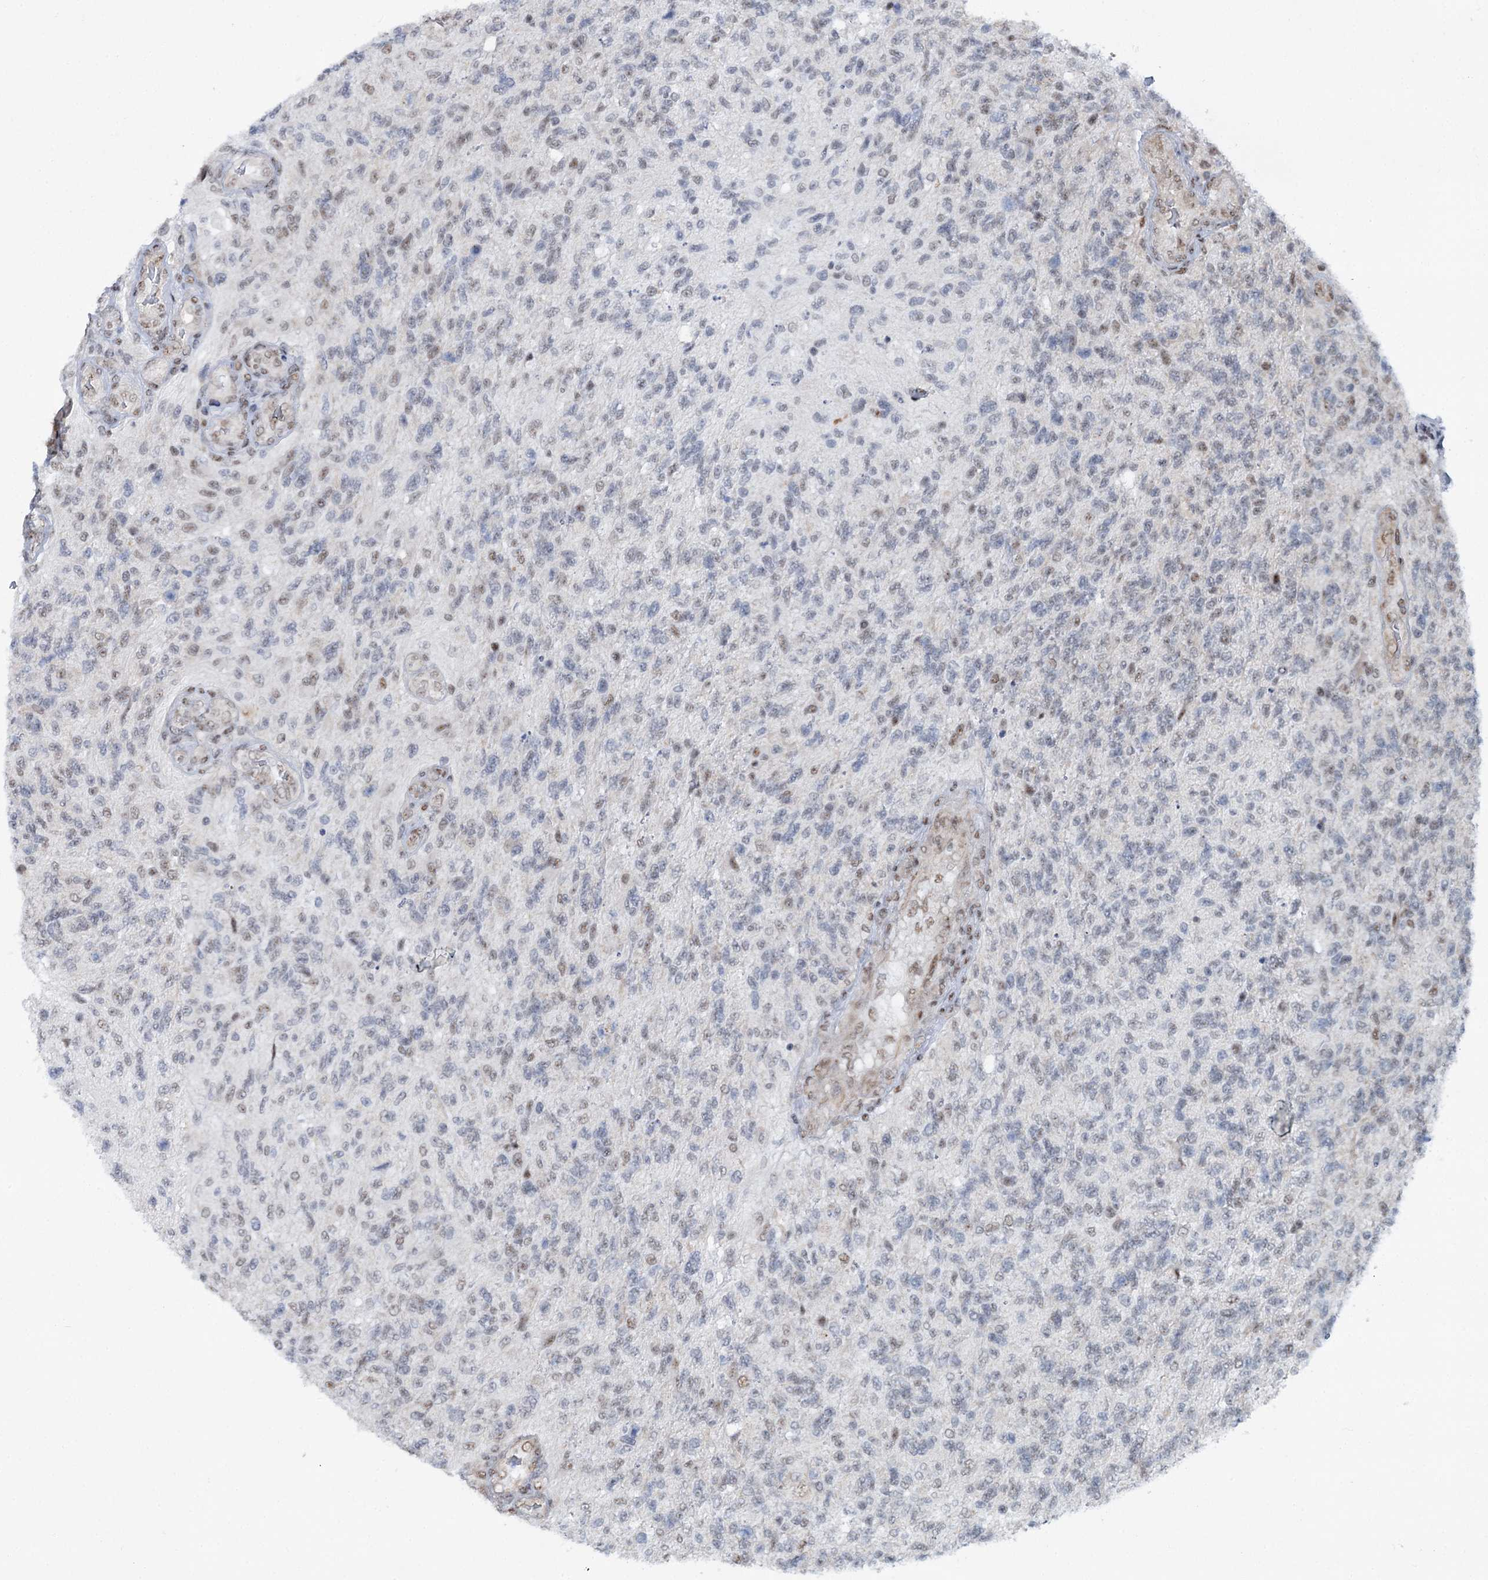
{"staining": {"intensity": "weak", "quantity": "<25%", "location": "nuclear"}, "tissue": "glioma", "cell_type": "Tumor cells", "image_type": "cancer", "snomed": [{"axis": "morphology", "description": "Glioma, malignant, High grade"}, {"axis": "topography", "description": "Brain"}], "caption": "Immunohistochemical staining of glioma demonstrates no significant staining in tumor cells.", "gene": "SREK1", "patient": {"sex": "male", "age": 56}}